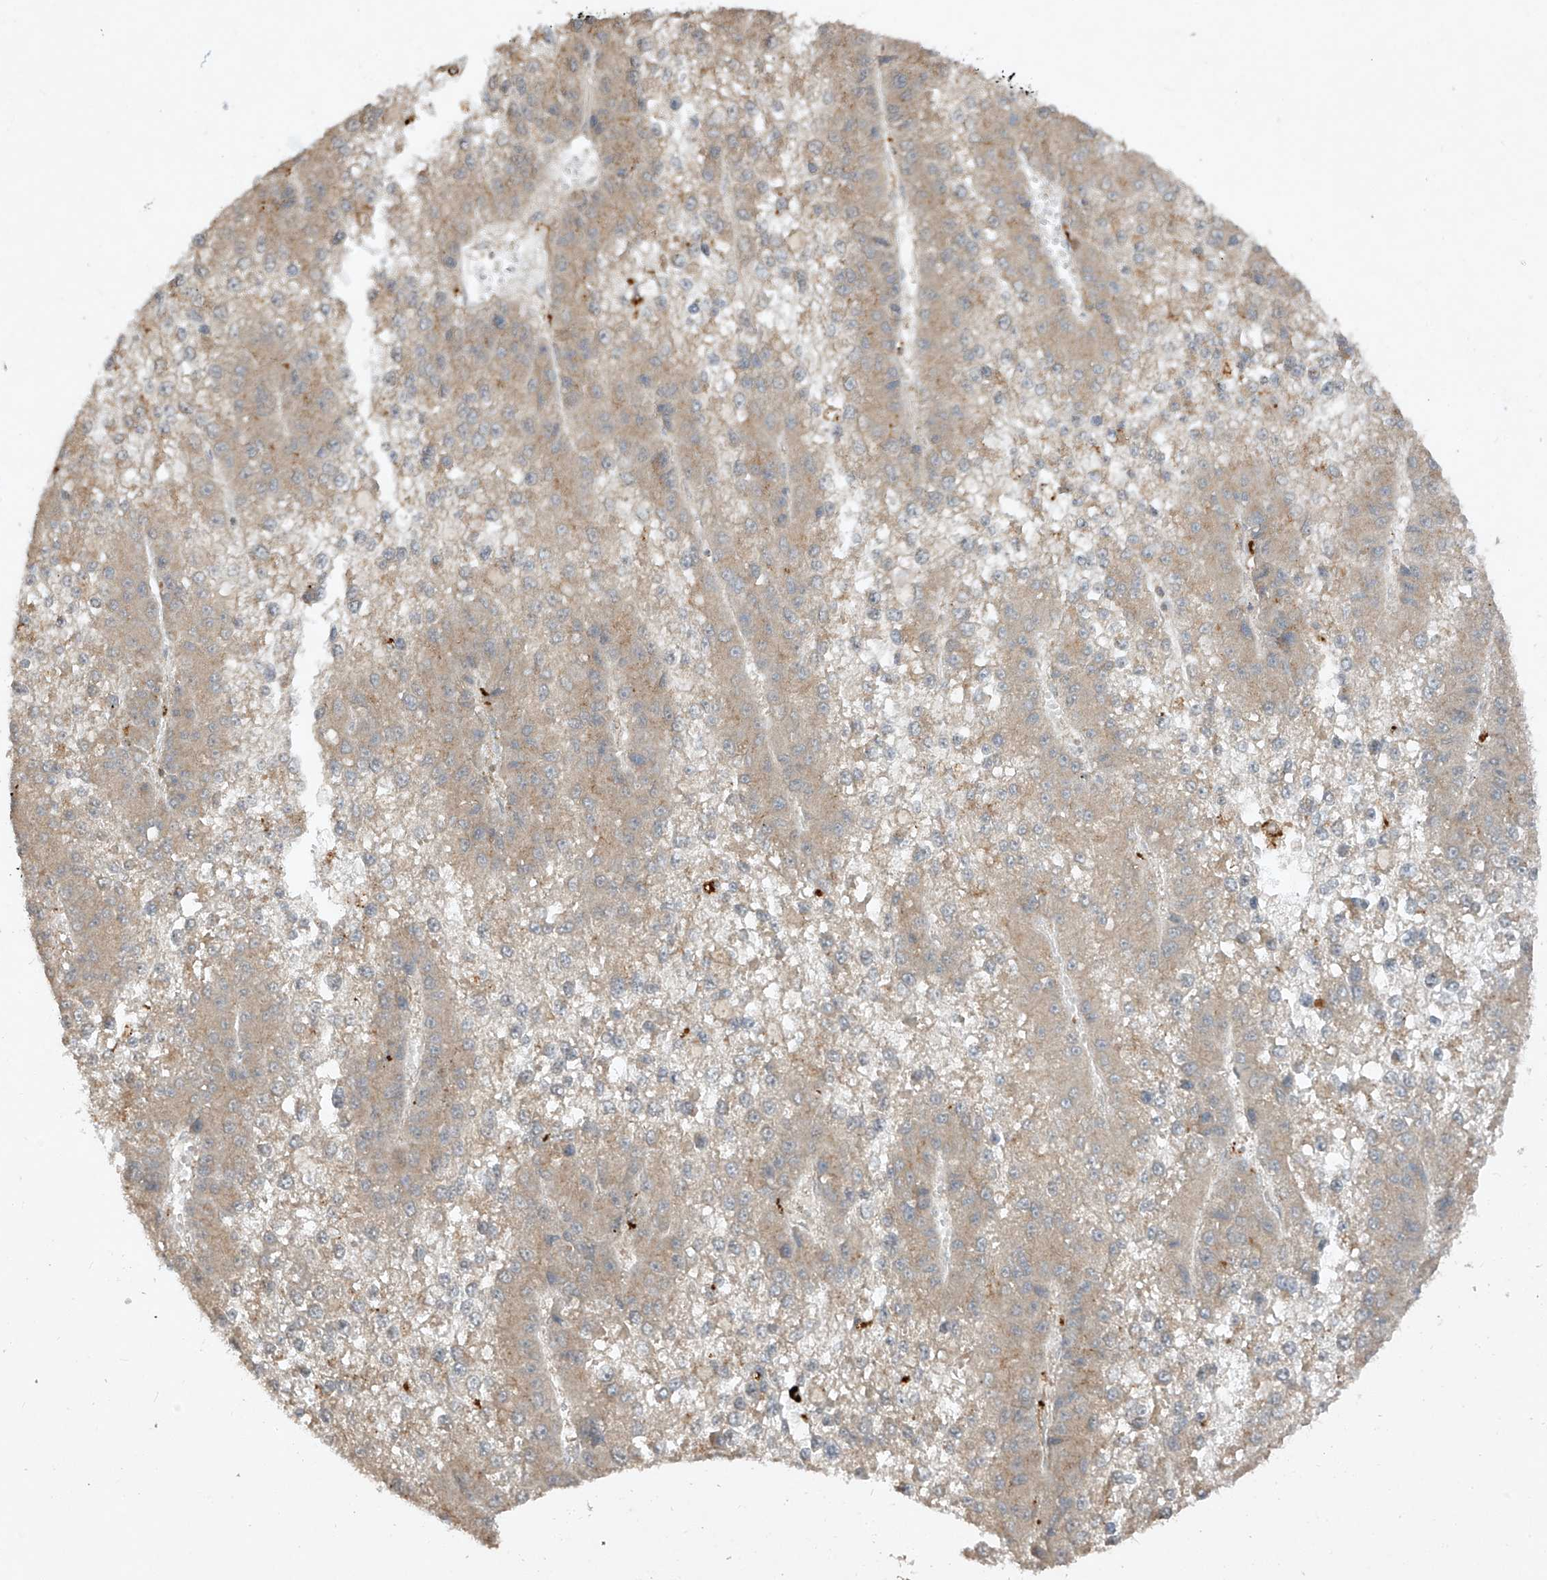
{"staining": {"intensity": "weak", "quantity": ">75%", "location": "cytoplasmic/membranous"}, "tissue": "liver cancer", "cell_type": "Tumor cells", "image_type": "cancer", "snomed": [{"axis": "morphology", "description": "Carcinoma, Hepatocellular, NOS"}, {"axis": "topography", "description": "Liver"}], "caption": "Immunohistochemical staining of human liver cancer (hepatocellular carcinoma) shows low levels of weak cytoplasmic/membranous protein staining in approximately >75% of tumor cells.", "gene": "LDAH", "patient": {"sex": "female", "age": 73}}